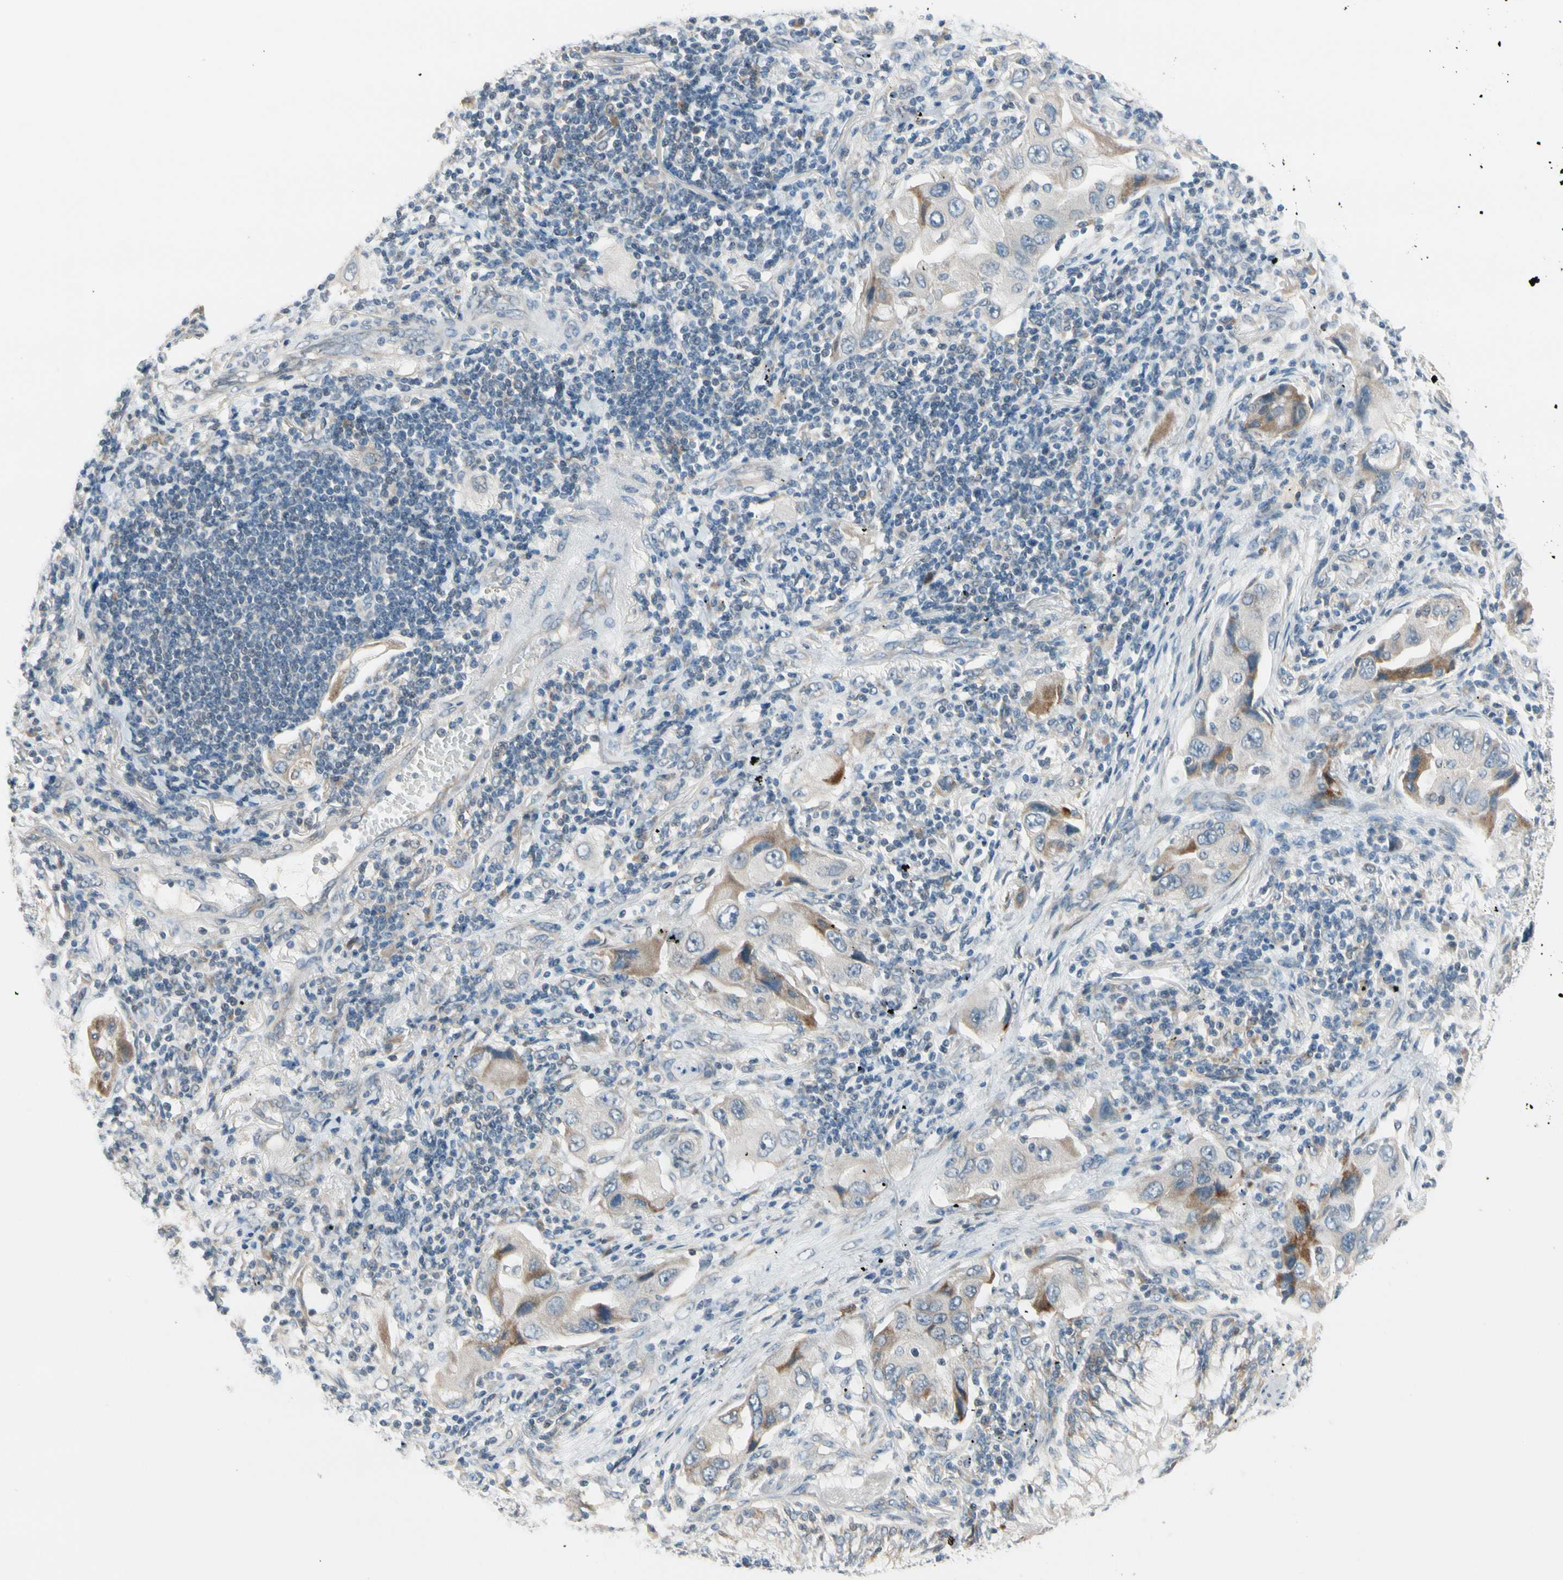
{"staining": {"intensity": "moderate", "quantity": "<25%", "location": "cytoplasmic/membranous"}, "tissue": "lung cancer", "cell_type": "Tumor cells", "image_type": "cancer", "snomed": [{"axis": "morphology", "description": "Adenocarcinoma, NOS"}, {"axis": "topography", "description": "Lung"}], "caption": "Immunohistochemical staining of human lung cancer (adenocarcinoma) reveals low levels of moderate cytoplasmic/membranous staining in approximately <25% of tumor cells. (DAB (3,3'-diaminobenzidine) = brown stain, brightfield microscopy at high magnification).", "gene": "PIP5K1B", "patient": {"sex": "female", "age": 65}}